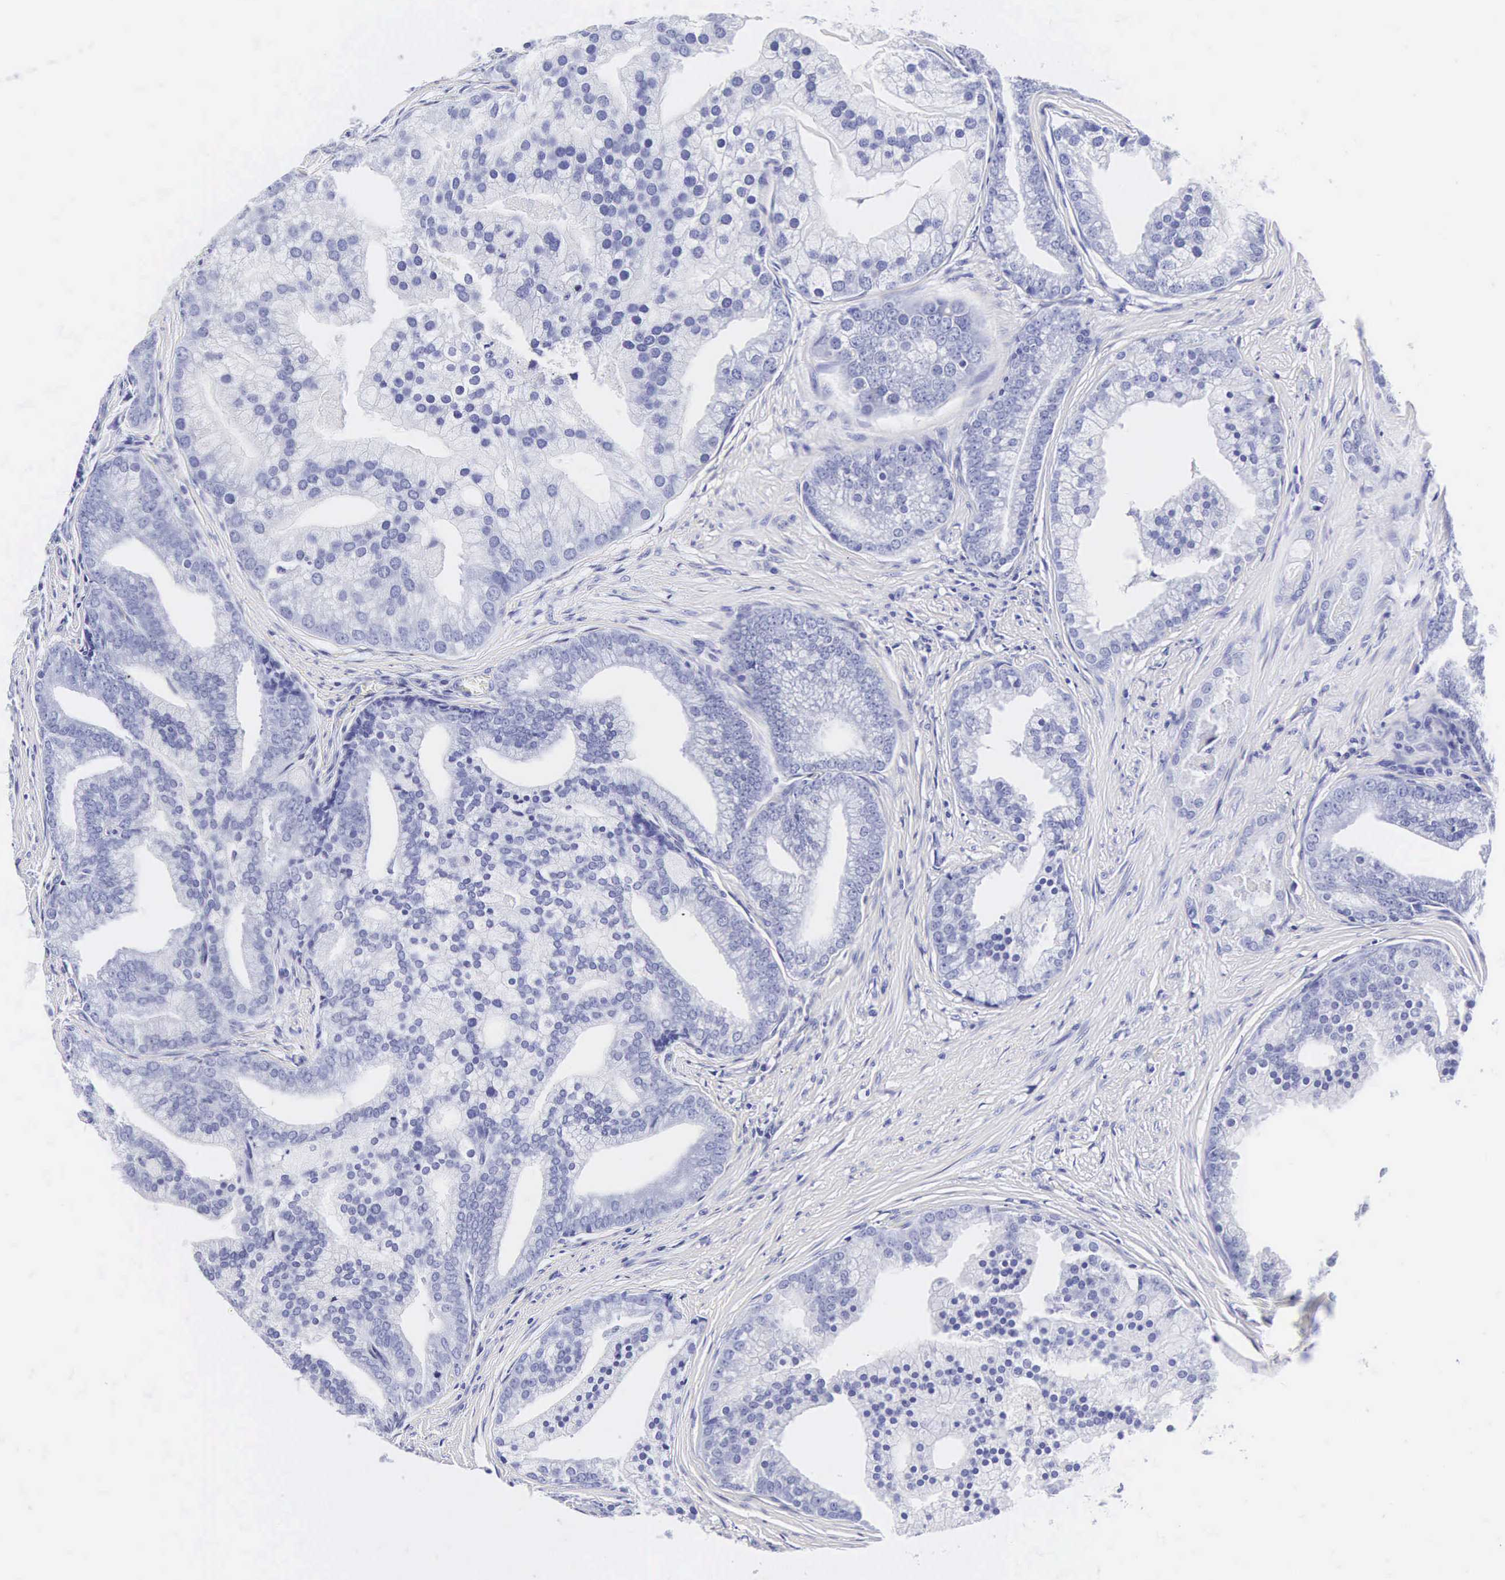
{"staining": {"intensity": "negative", "quantity": "none", "location": "none"}, "tissue": "prostate cancer", "cell_type": "Tumor cells", "image_type": "cancer", "snomed": [{"axis": "morphology", "description": "Adenocarcinoma, Low grade"}, {"axis": "topography", "description": "Prostate"}], "caption": "Immunohistochemistry micrograph of prostate cancer (low-grade adenocarcinoma) stained for a protein (brown), which reveals no positivity in tumor cells.", "gene": "INS", "patient": {"sex": "male", "age": 71}}